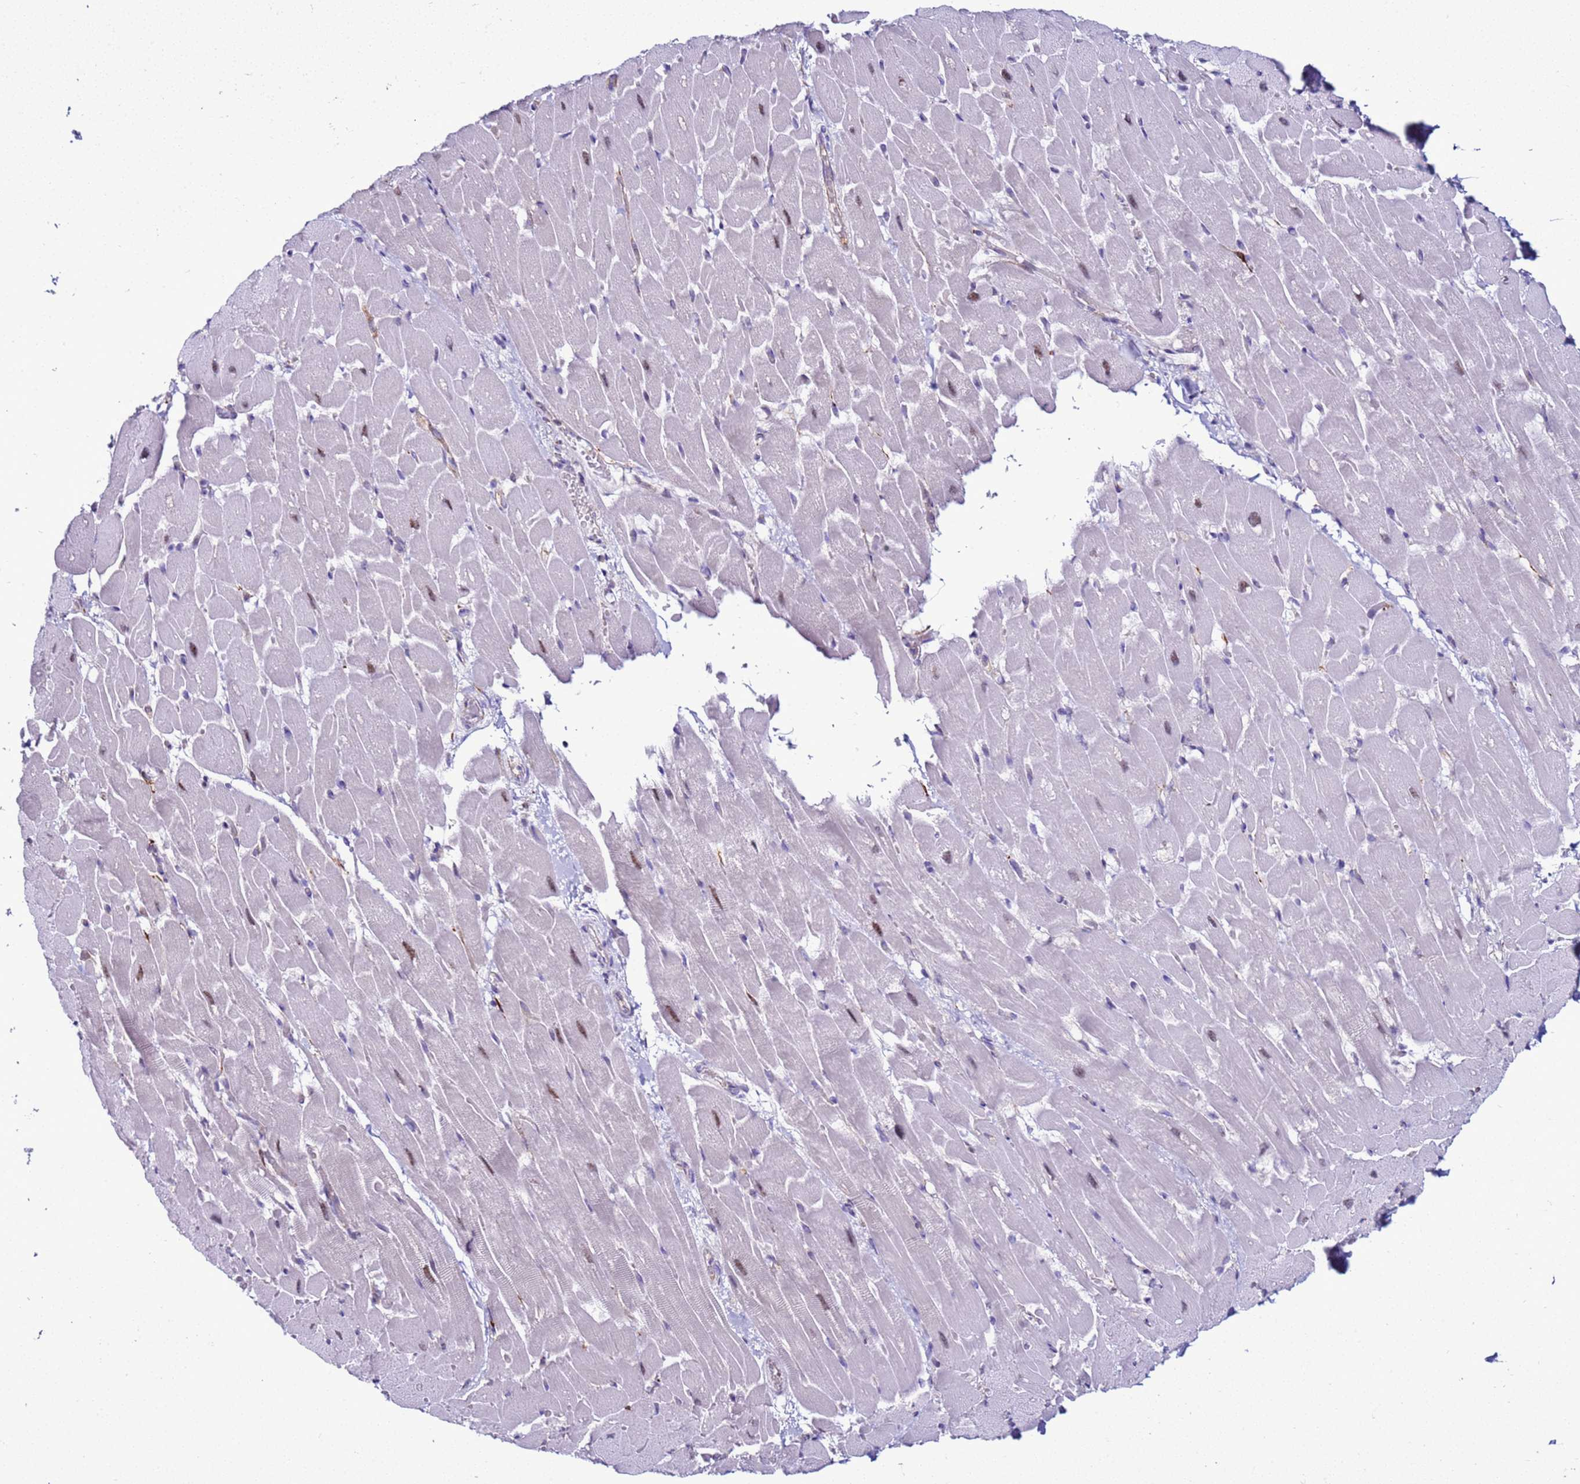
{"staining": {"intensity": "moderate", "quantity": "<25%", "location": "nuclear"}, "tissue": "heart muscle", "cell_type": "Cardiomyocytes", "image_type": "normal", "snomed": [{"axis": "morphology", "description": "Normal tissue, NOS"}, {"axis": "topography", "description": "Heart"}], "caption": "A micrograph of human heart muscle stained for a protein demonstrates moderate nuclear brown staining in cardiomyocytes.", "gene": "LRRC10B", "patient": {"sex": "male", "age": 37}}